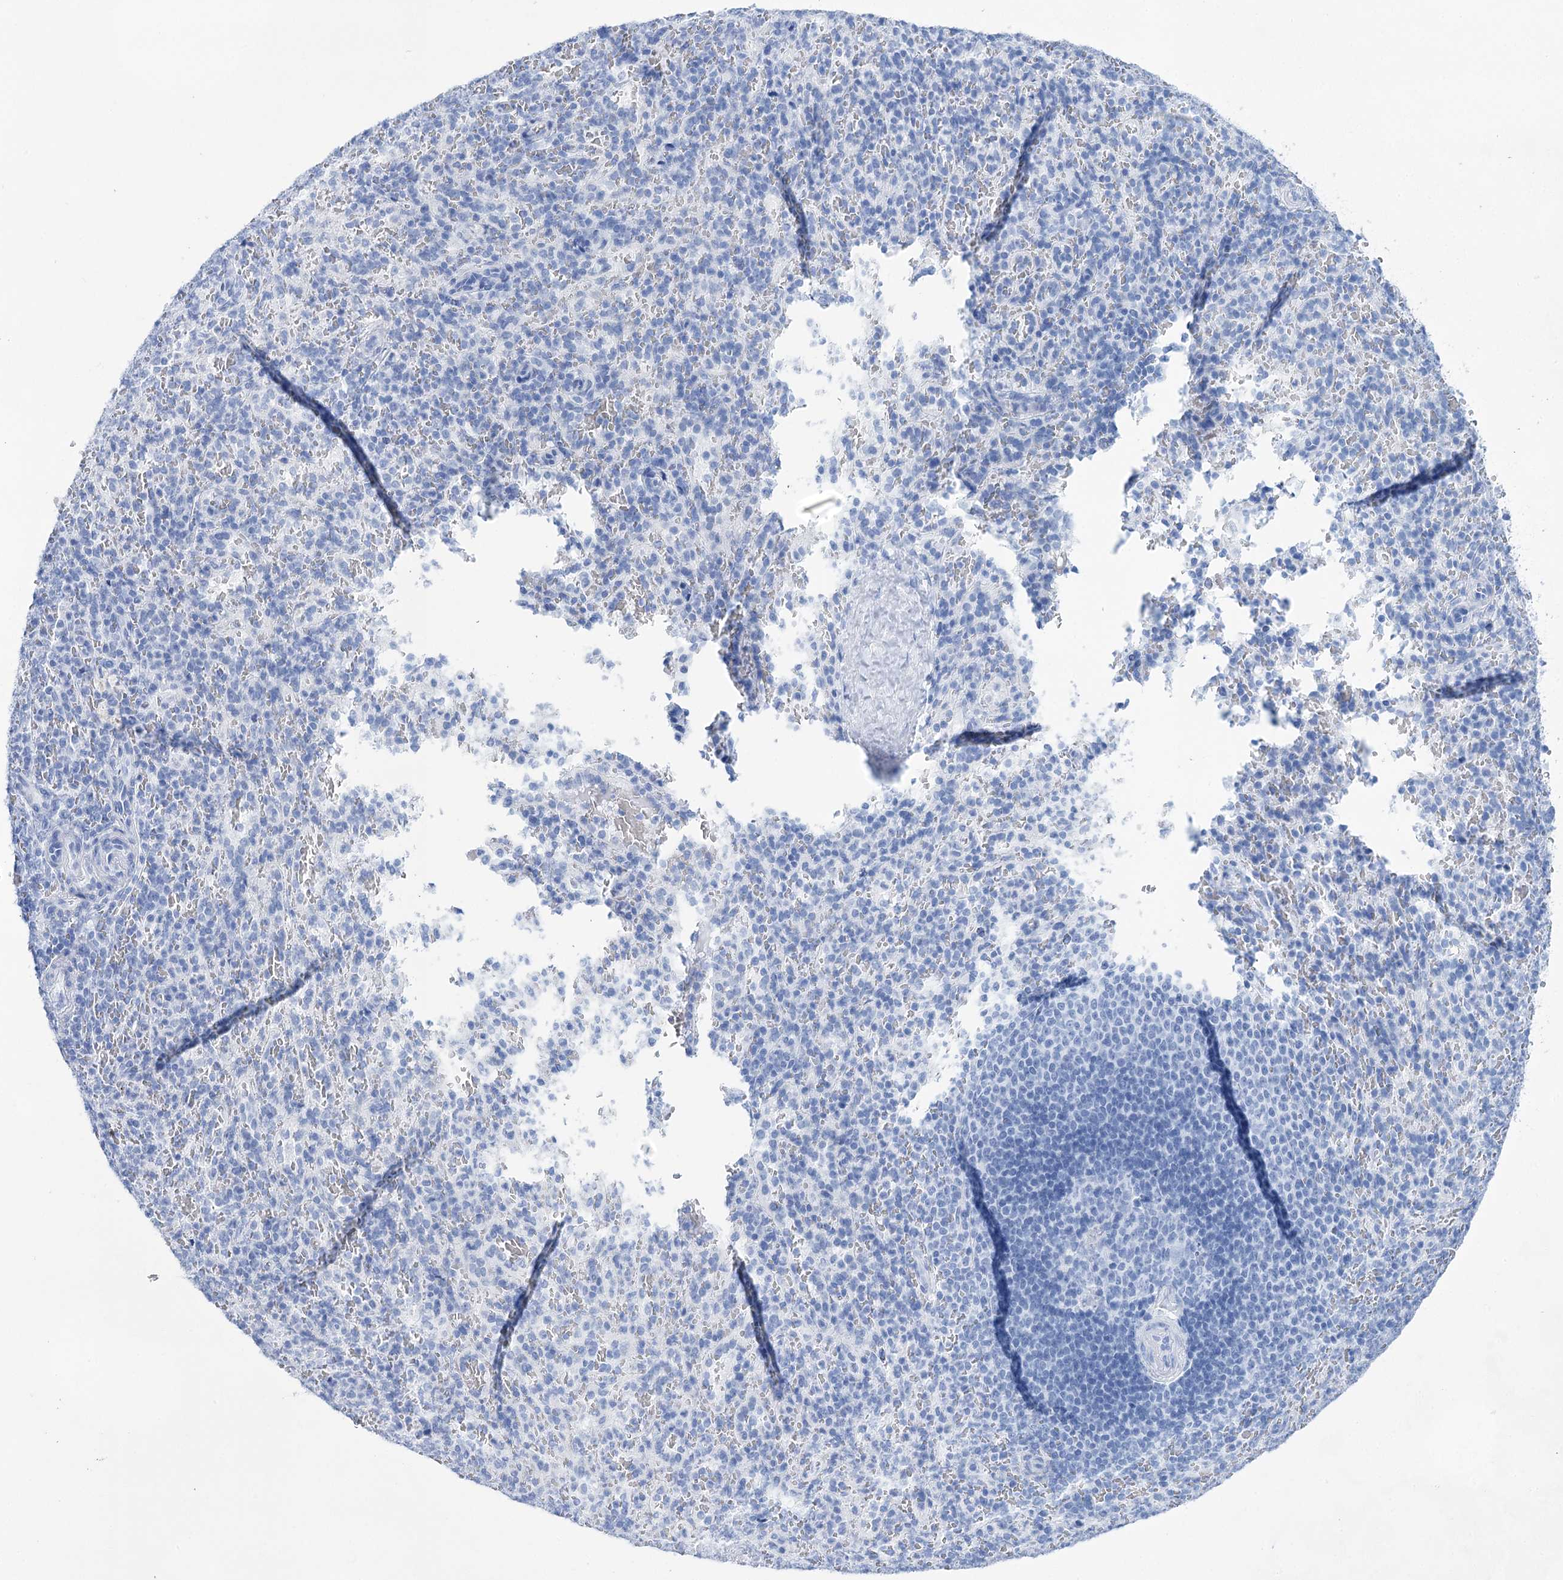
{"staining": {"intensity": "negative", "quantity": "none", "location": "none"}, "tissue": "spleen", "cell_type": "Cells in red pulp", "image_type": "normal", "snomed": [{"axis": "morphology", "description": "Normal tissue, NOS"}, {"axis": "topography", "description": "Spleen"}], "caption": "The histopathology image displays no significant staining in cells in red pulp of spleen.", "gene": "LALBA", "patient": {"sex": "female", "age": 21}}